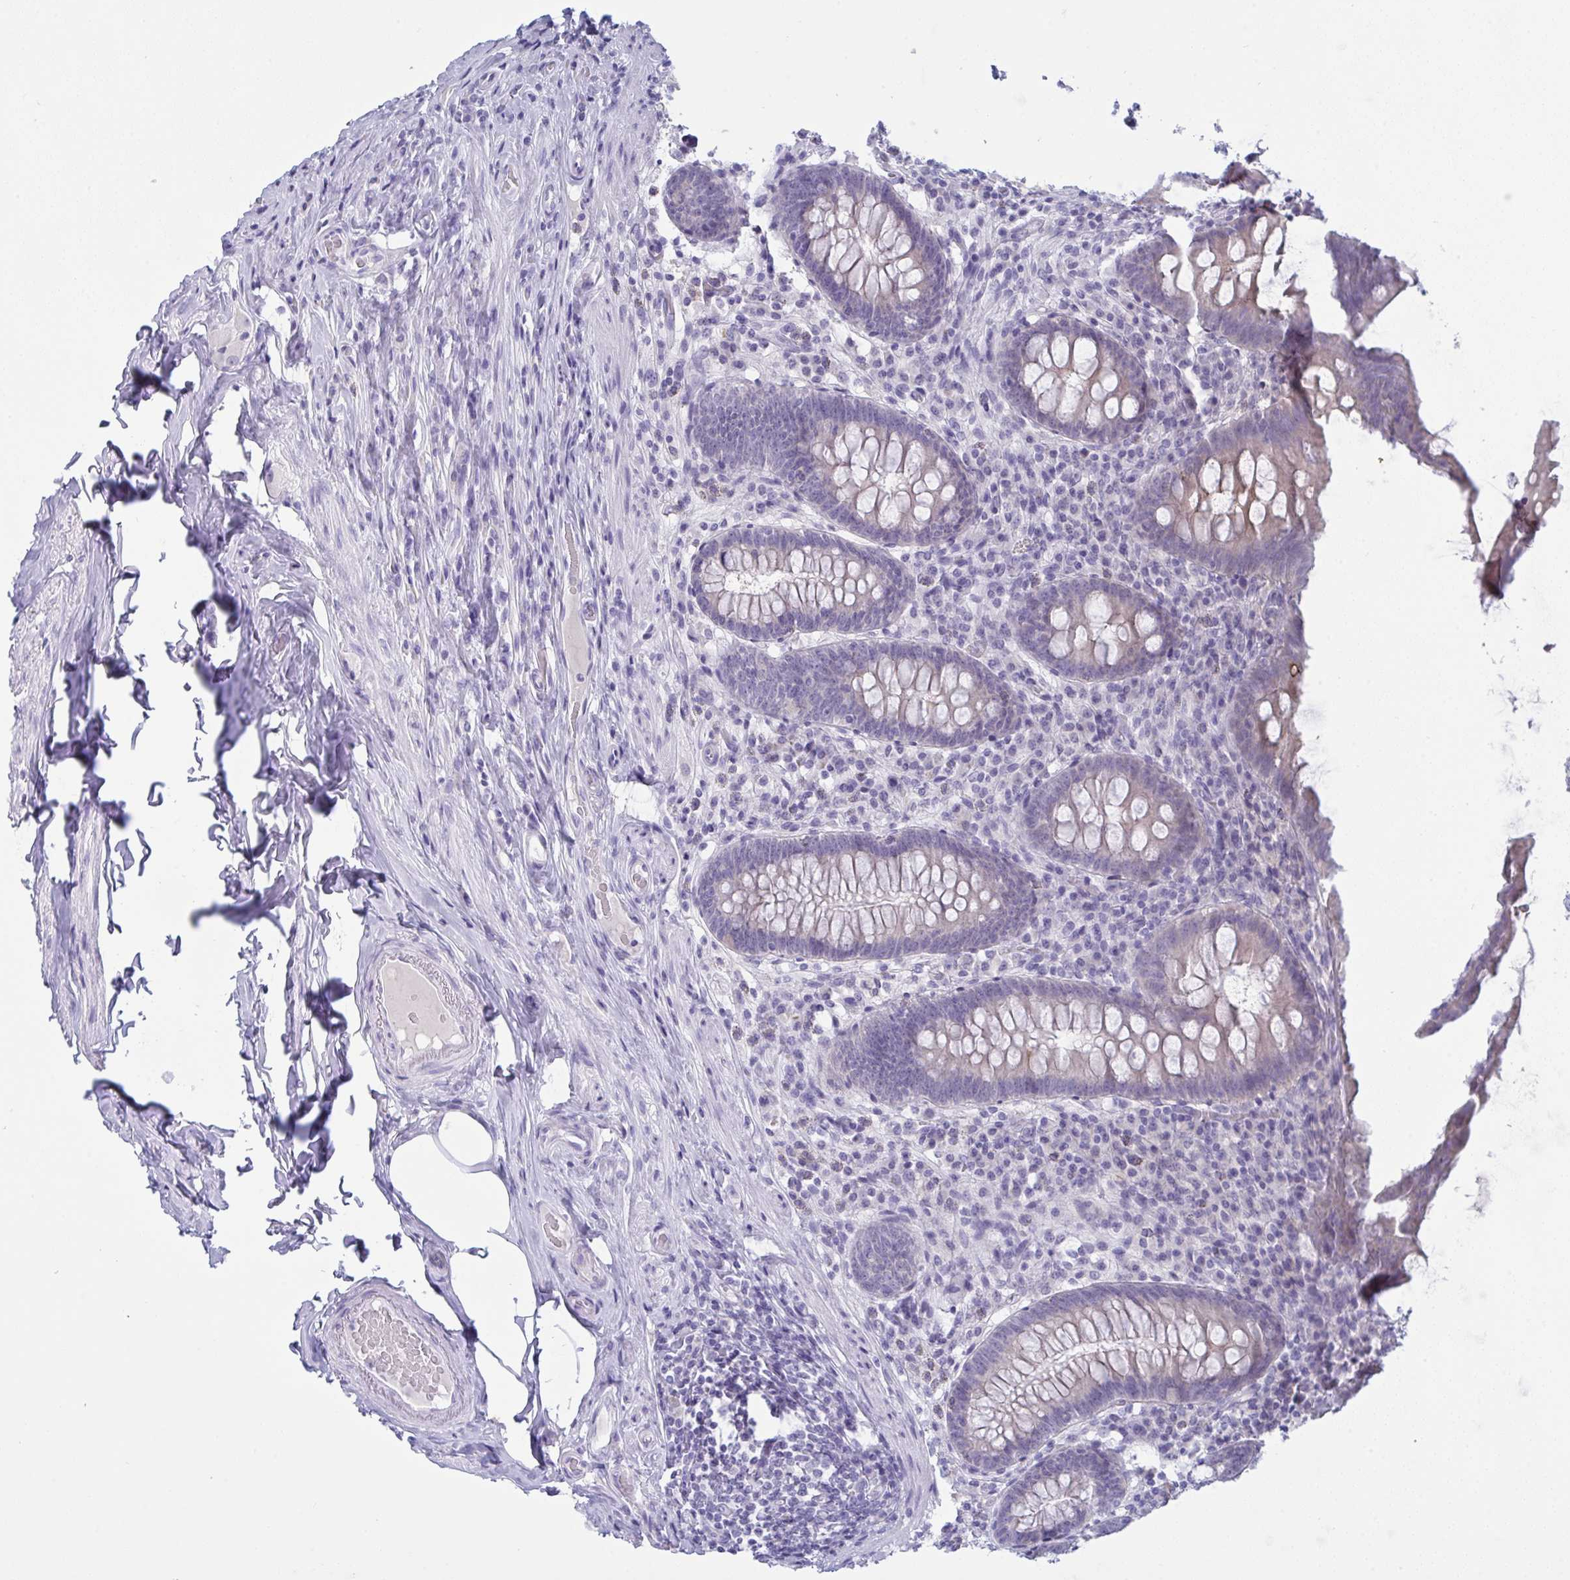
{"staining": {"intensity": "weak", "quantity": "25%-75%", "location": "cytoplasmic/membranous"}, "tissue": "appendix", "cell_type": "Glandular cells", "image_type": "normal", "snomed": [{"axis": "morphology", "description": "Normal tissue, NOS"}, {"axis": "topography", "description": "Appendix"}], "caption": "Immunohistochemical staining of benign human appendix exhibits low levels of weak cytoplasmic/membranous expression in approximately 25%-75% of glandular cells.", "gene": "TENT5D", "patient": {"sex": "male", "age": 71}}